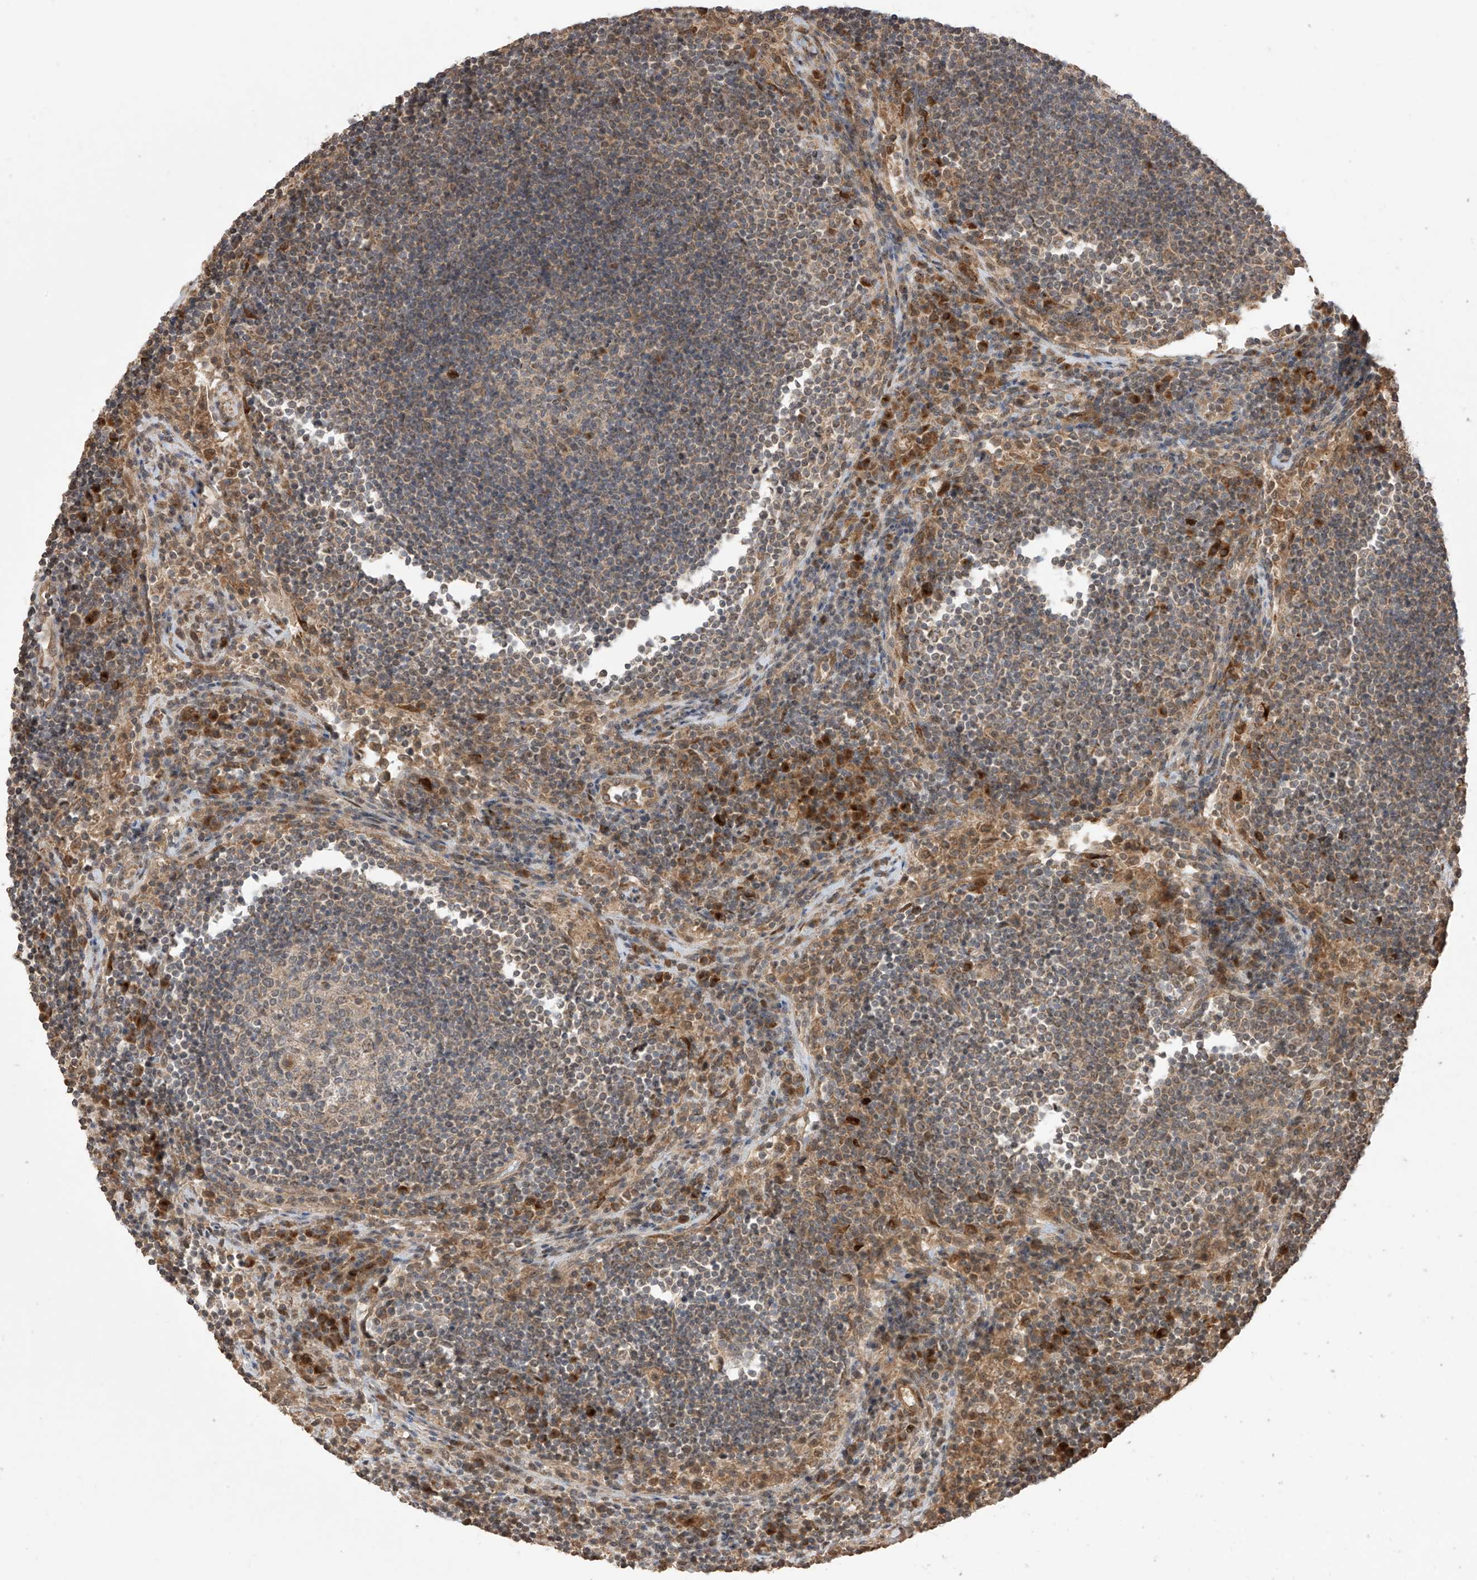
{"staining": {"intensity": "weak", "quantity": "<25%", "location": "nuclear"}, "tissue": "lymph node", "cell_type": "Germinal center cells", "image_type": "normal", "snomed": [{"axis": "morphology", "description": "Normal tissue, NOS"}, {"axis": "topography", "description": "Lymph node"}], "caption": "IHC micrograph of normal human lymph node stained for a protein (brown), which shows no expression in germinal center cells.", "gene": "LATS1", "patient": {"sex": "female", "age": 53}}